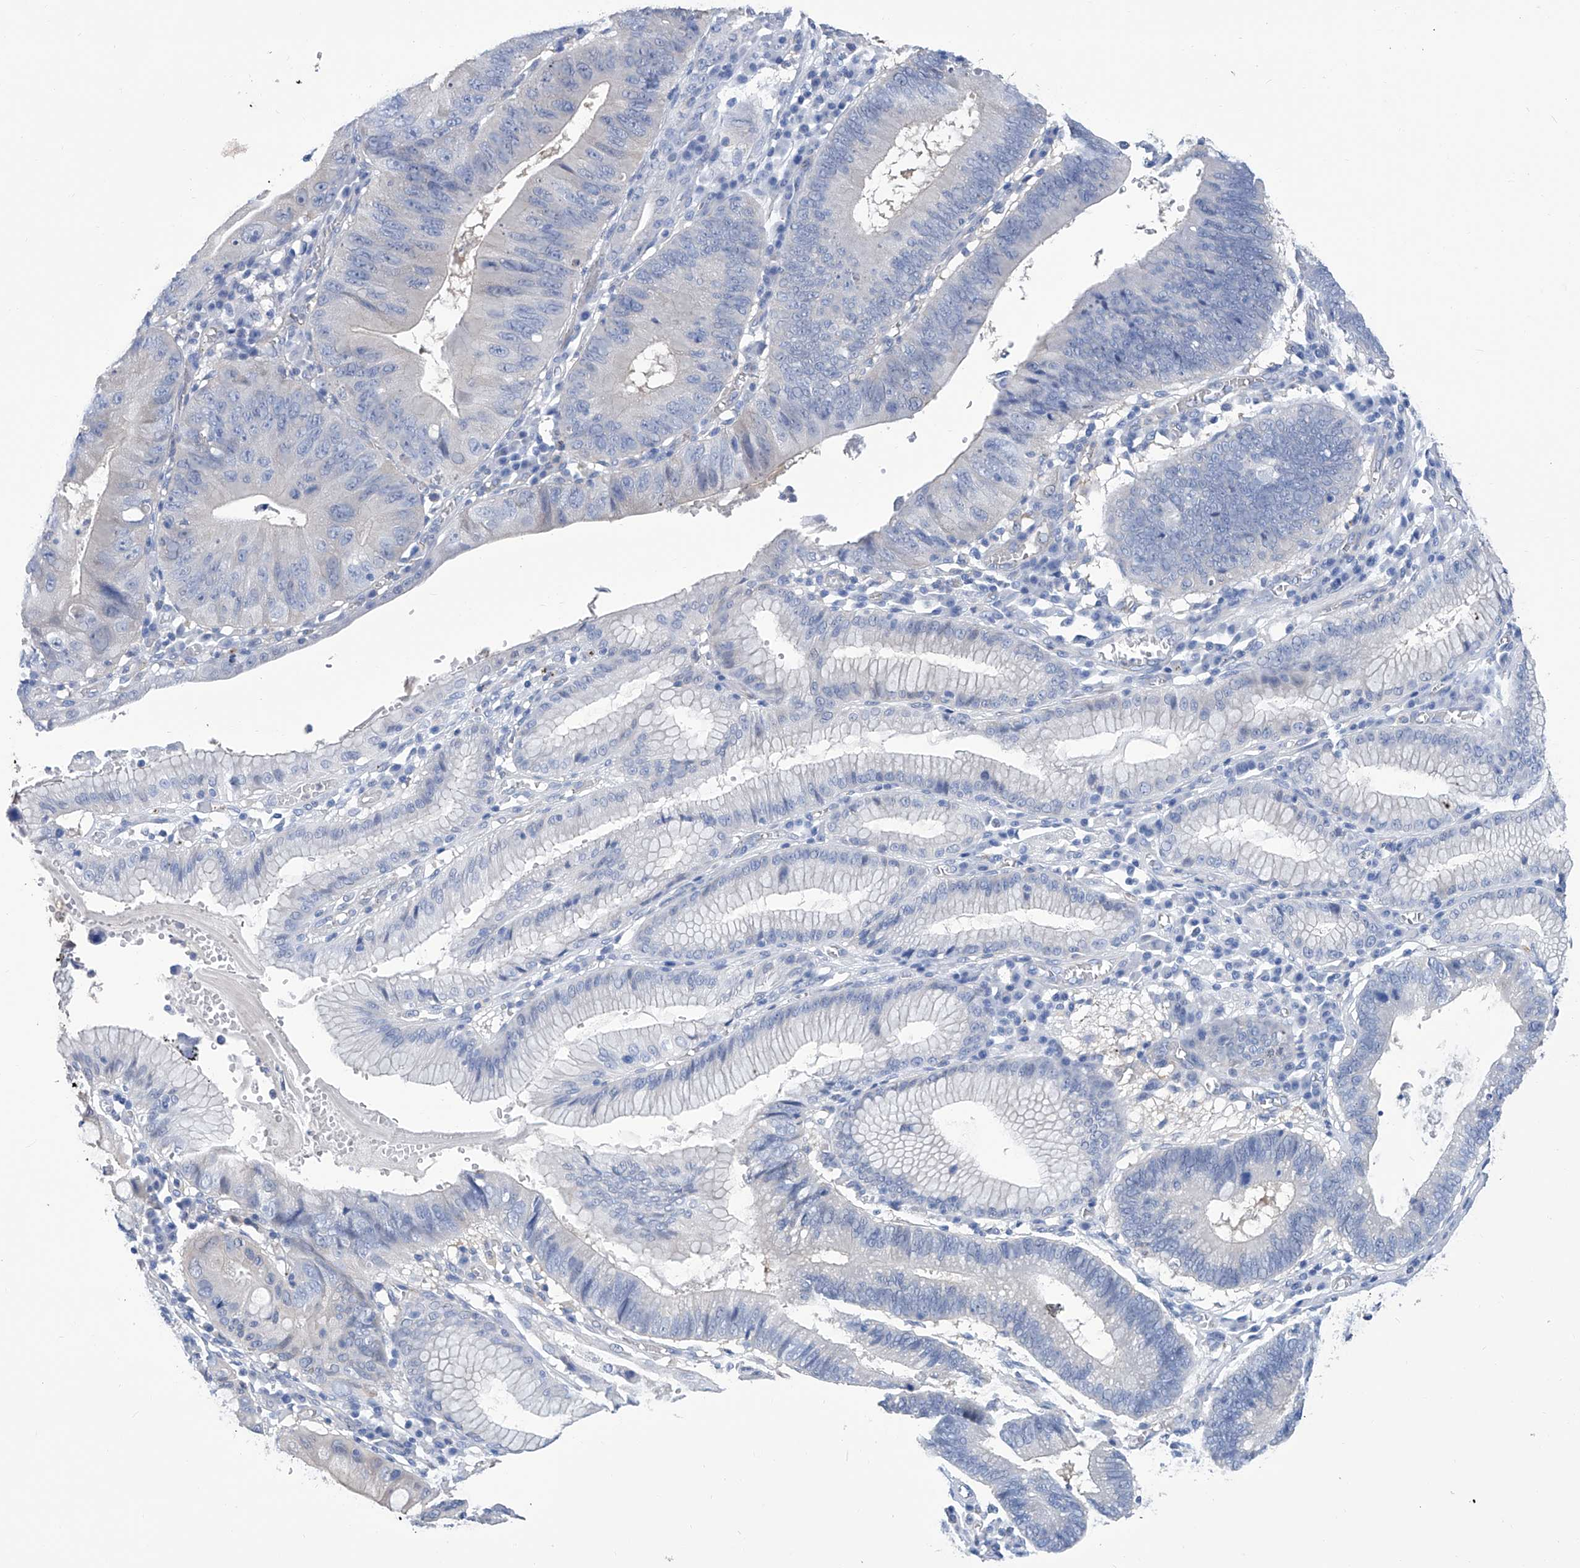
{"staining": {"intensity": "negative", "quantity": "none", "location": "none"}, "tissue": "stomach cancer", "cell_type": "Tumor cells", "image_type": "cancer", "snomed": [{"axis": "morphology", "description": "Adenocarcinoma, NOS"}, {"axis": "topography", "description": "Stomach"}], "caption": "Immunohistochemistry (IHC) micrograph of neoplastic tissue: stomach adenocarcinoma stained with DAB (3,3'-diaminobenzidine) exhibits no significant protein staining in tumor cells.", "gene": "SMS", "patient": {"sex": "male", "age": 59}}